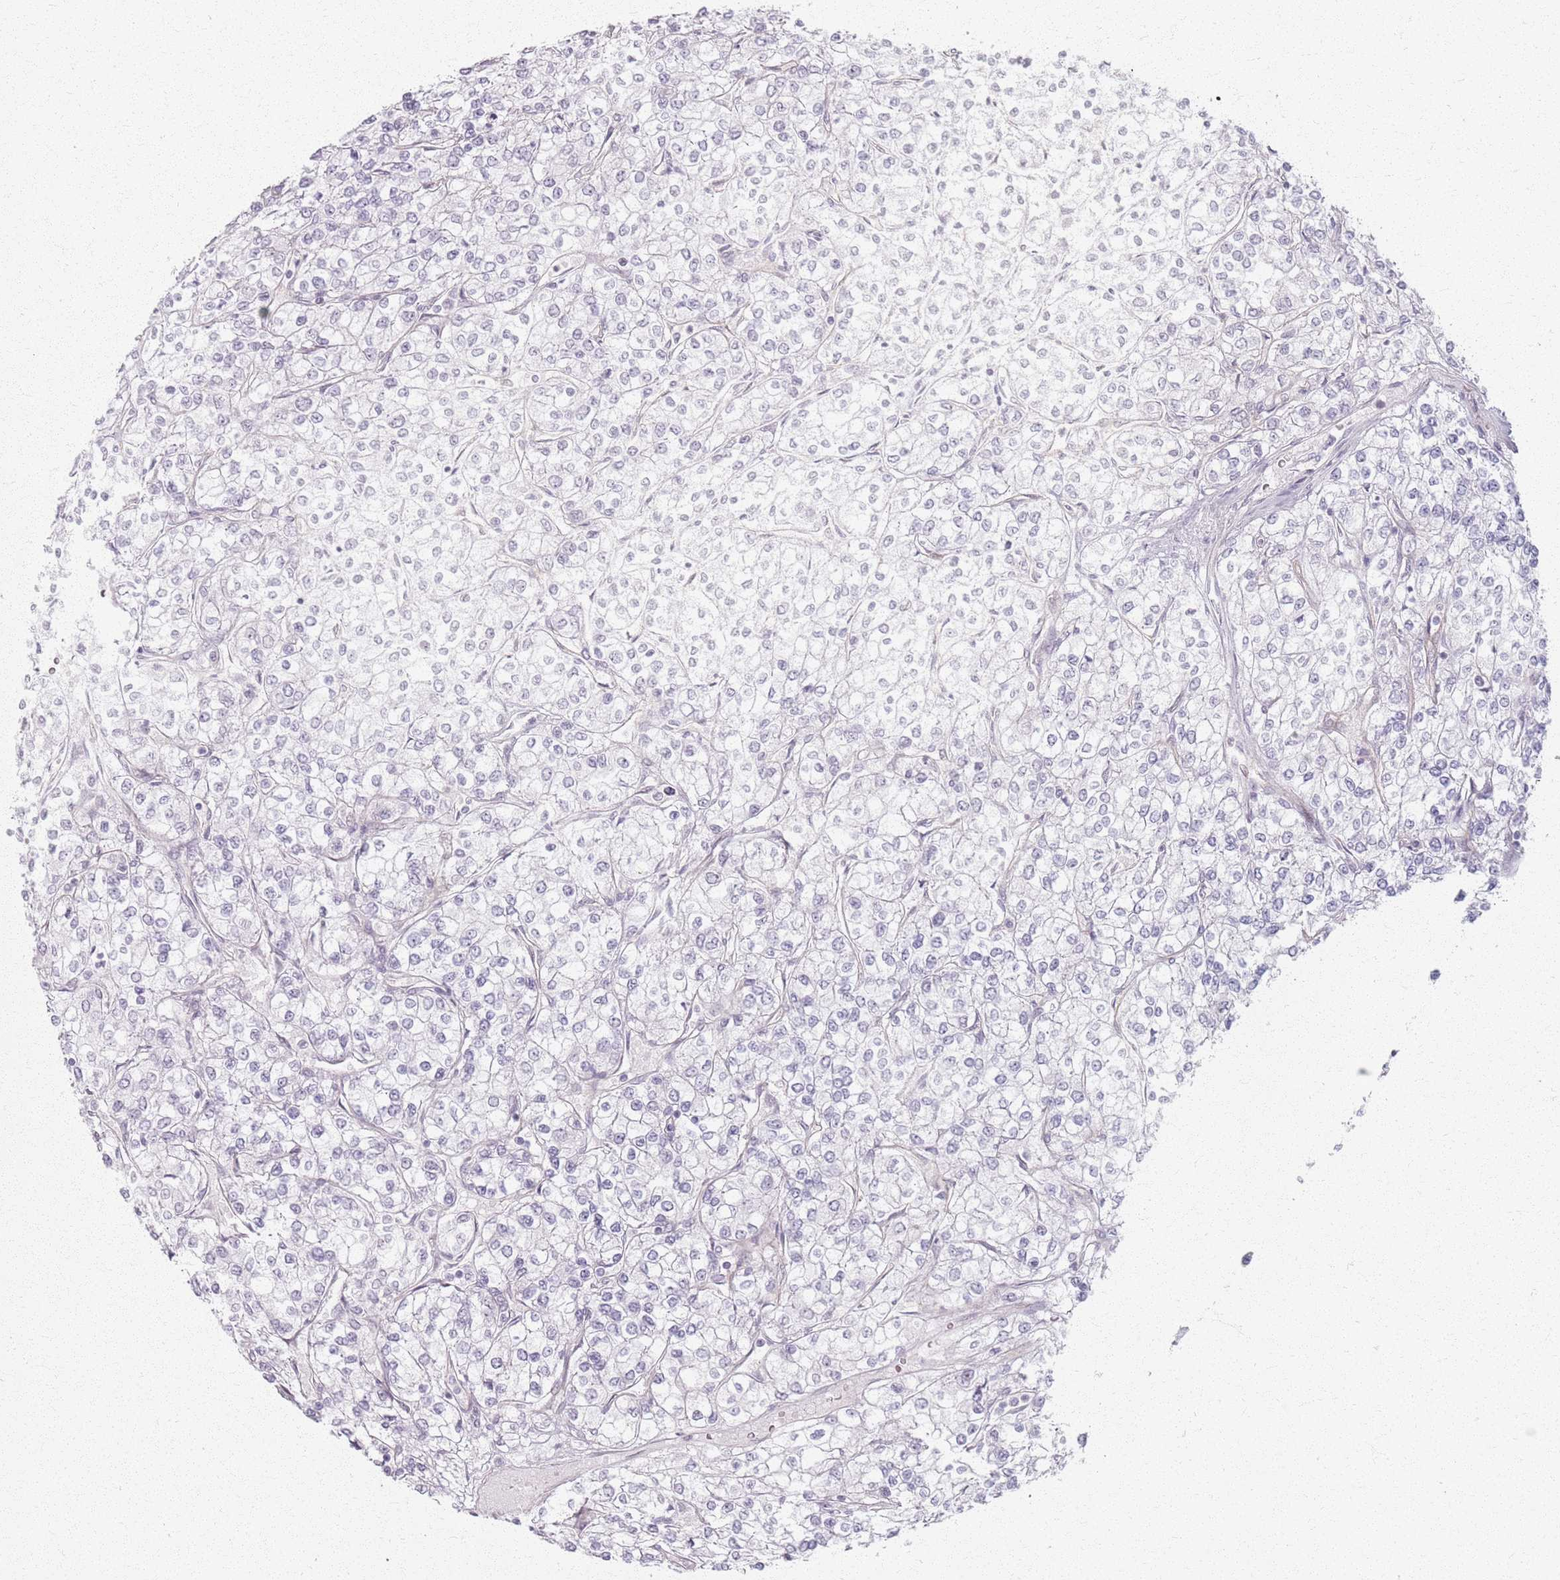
{"staining": {"intensity": "negative", "quantity": "none", "location": "none"}, "tissue": "renal cancer", "cell_type": "Tumor cells", "image_type": "cancer", "snomed": [{"axis": "morphology", "description": "Adenocarcinoma, NOS"}, {"axis": "topography", "description": "Kidney"}], "caption": "High magnification brightfield microscopy of renal cancer stained with DAB (3,3'-diaminobenzidine) (brown) and counterstained with hematoxylin (blue): tumor cells show no significant expression.", "gene": "KCNA5", "patient": {"sex": "male", "age": 80}}